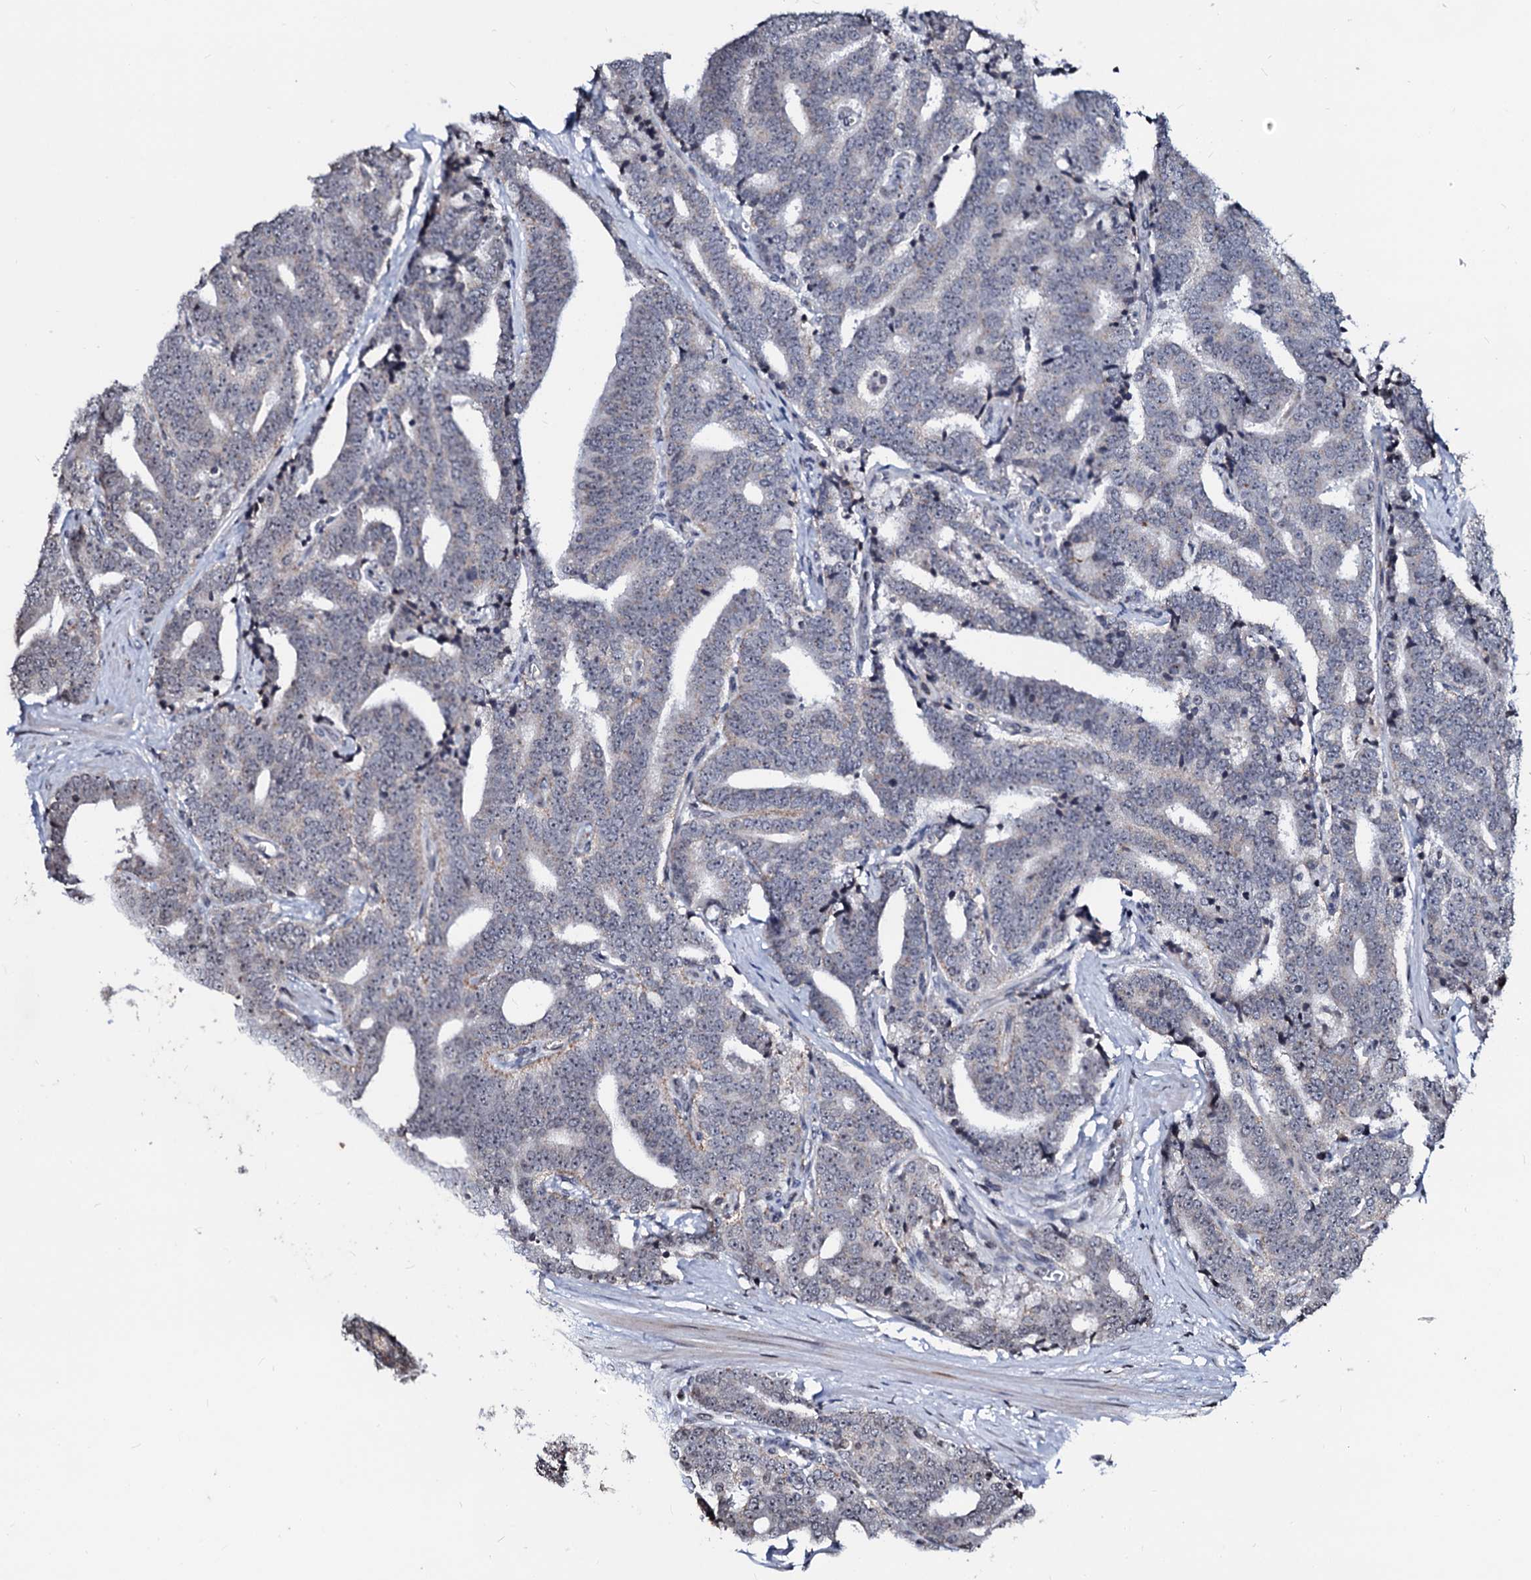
{"staining": {"intensity": "negative", "quantity": "none", "location": "none"}, "tissue": "prostate cancer", "cell_type": "Tumor cells", "image_type": "cancer", "snomed": [{"axis": "morphology", "description": "Adenocarcinoma, High grade"}, {"axis": "topography", "description": "Prostate and seminal vesicle, NOS"}], "caption": "High magnification brightfield microscopy of adenocarcinoma (high-grade) (prostate) stained with DAB (3,3'-diaminobenzidine) (brown) and counterstained with hematoxylin (blue): tumor cells show no significant staining.", "gene": "LSM11", "patient": {"sex": "male", "age": 67}}